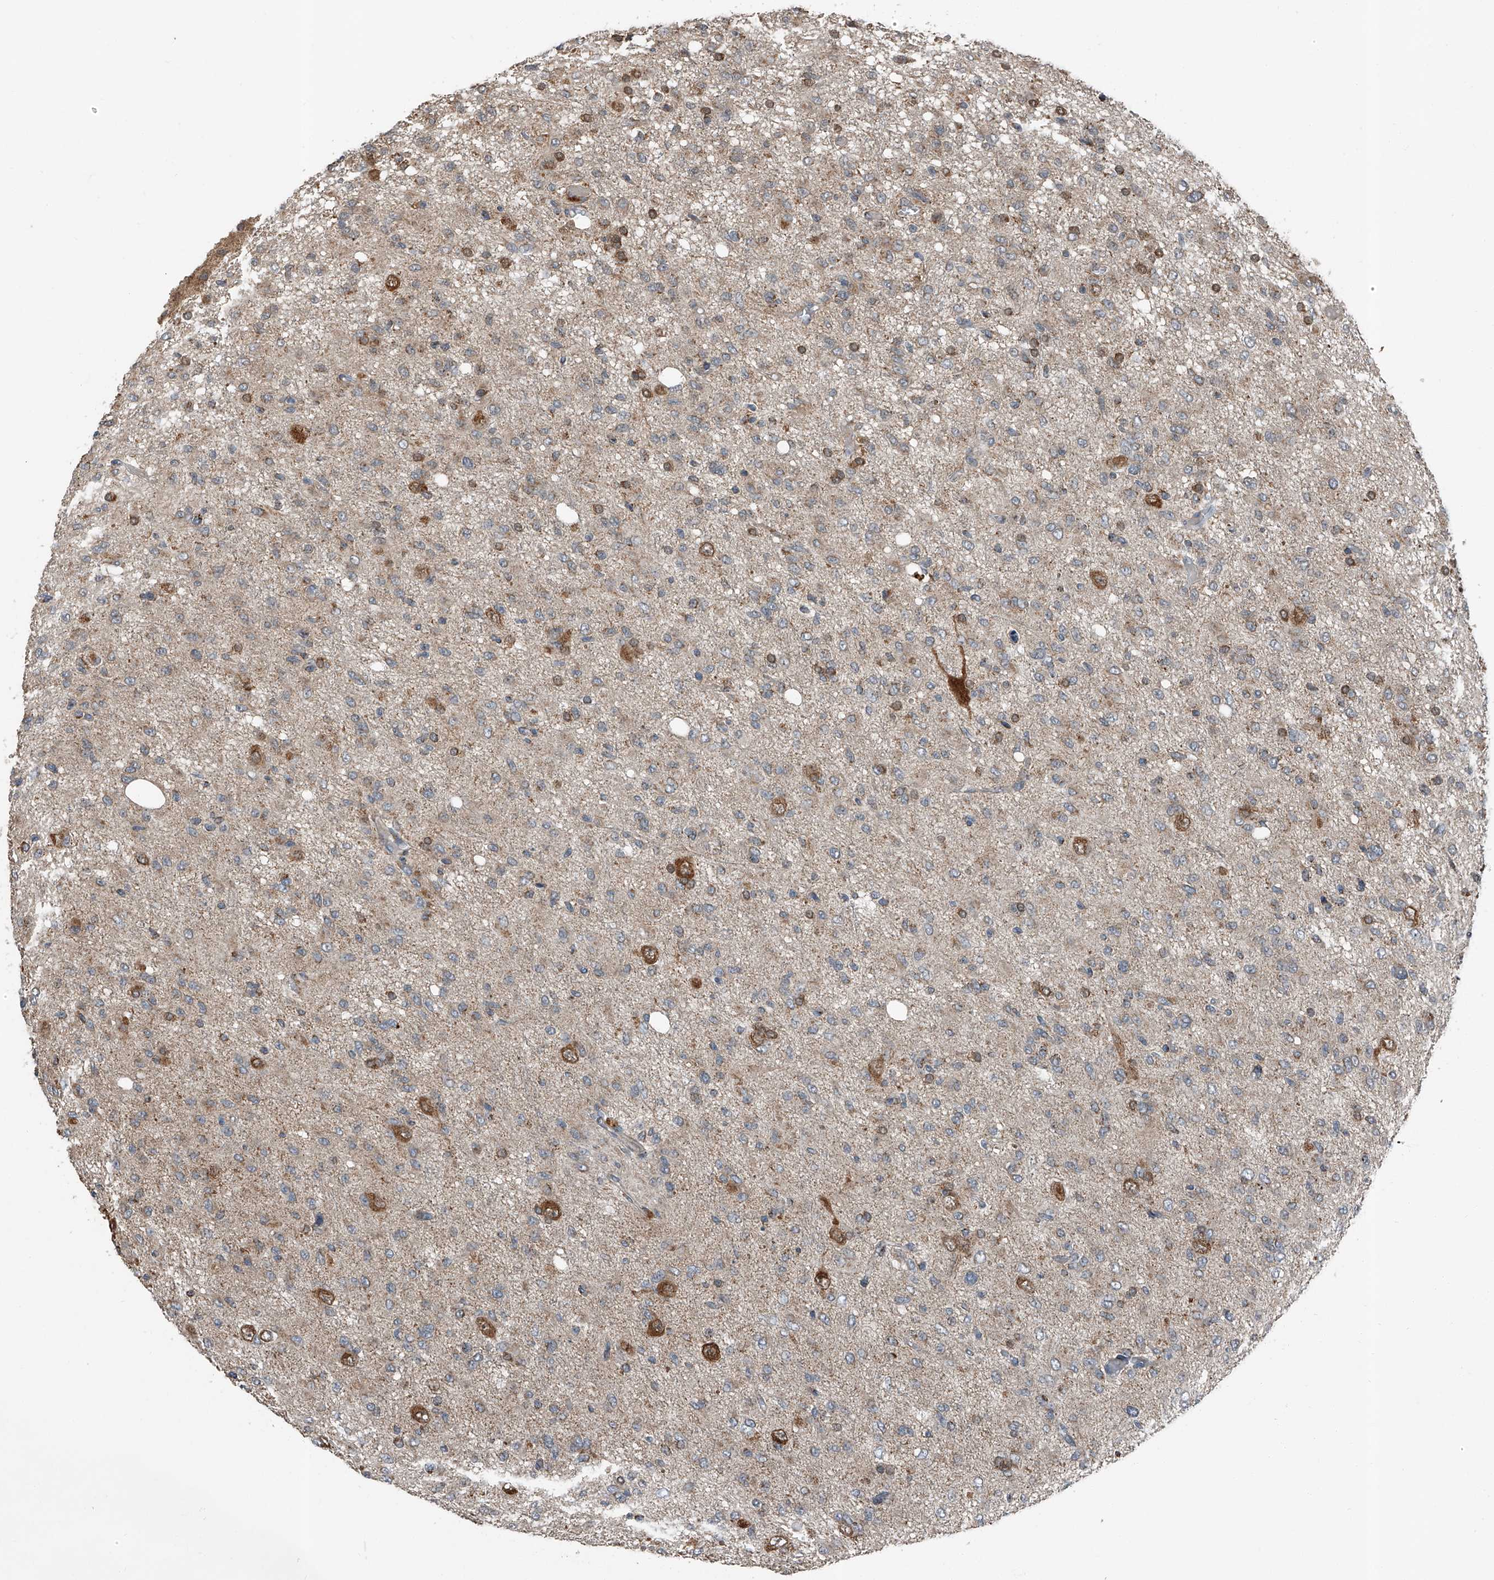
{"staining": {"intensity": "moderate", "quantity": "<25%", "location": "cytoplasmic/membranous"}, "tissue": "glioma", "cell_type": "Tumor cells", "image_type": "cancer", "snomed": [{"axis": "morphology", "description": "Glioma, malignant, High grade"}, {"axis": "topography", "description": "Brain"}], "caption": "A brown stain highlights moderate cytoplasmic/membranous positivity of a protein in human high-grade glioma (malignant) tumor cells.", "gene": "CHRNA7", "patient": {"sex": "female", "age": 59}}